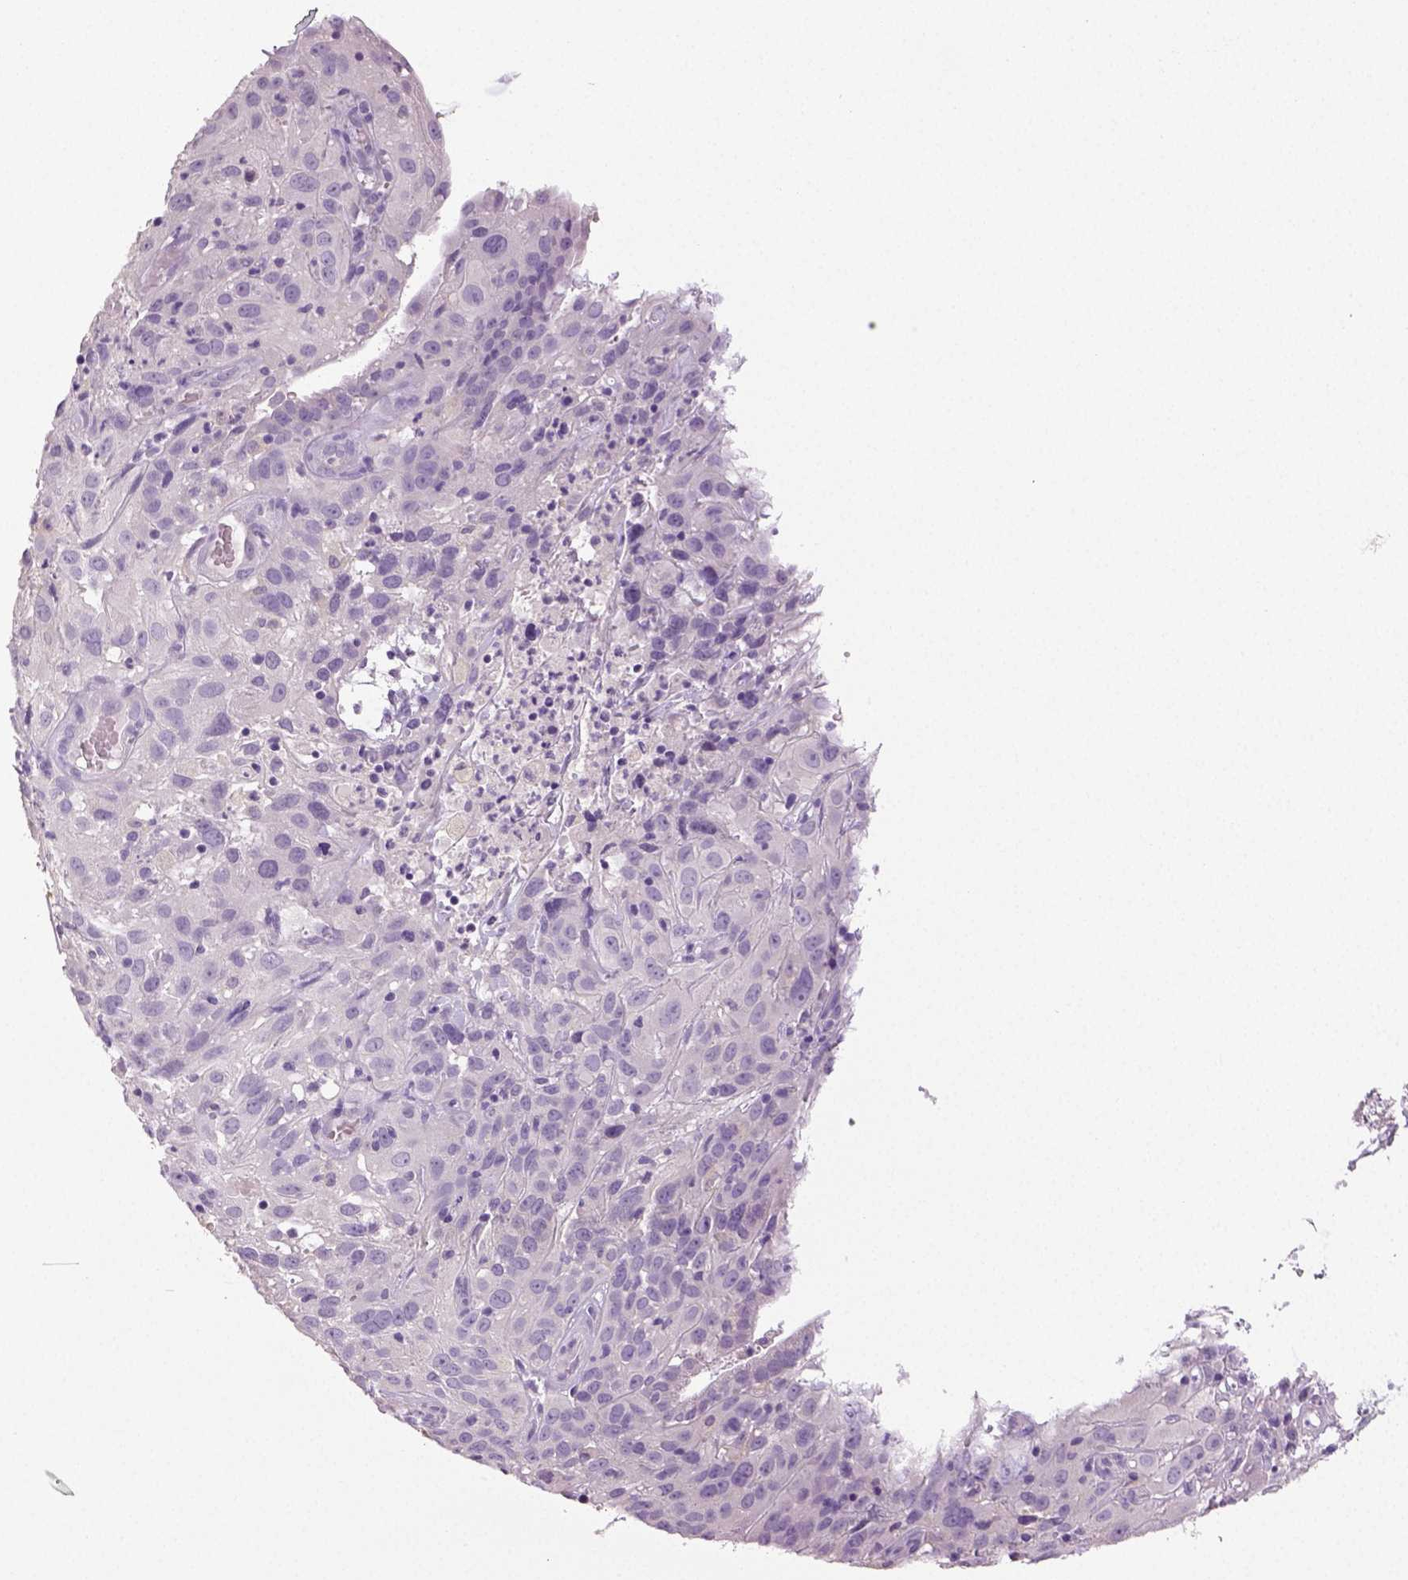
{"staining": {"intensity": "negative", "quantity": "none", "location": "none"}, "tissue": "cervical cancer", "cell_type": "Tumor cells", "image_type": "cancer", "snomed": [{"axis": "morphology", "description": "Squamous cell carcinoma, NOS"}, {"axis": "topography", "description": "Cervix"}], "caption": "Protein analysis of cervical squamous cell carcinoma demonstrates no significant expression in tumor cells.", "gene": "NECAB2", "patient": {"sex": "female", "age": 32}}